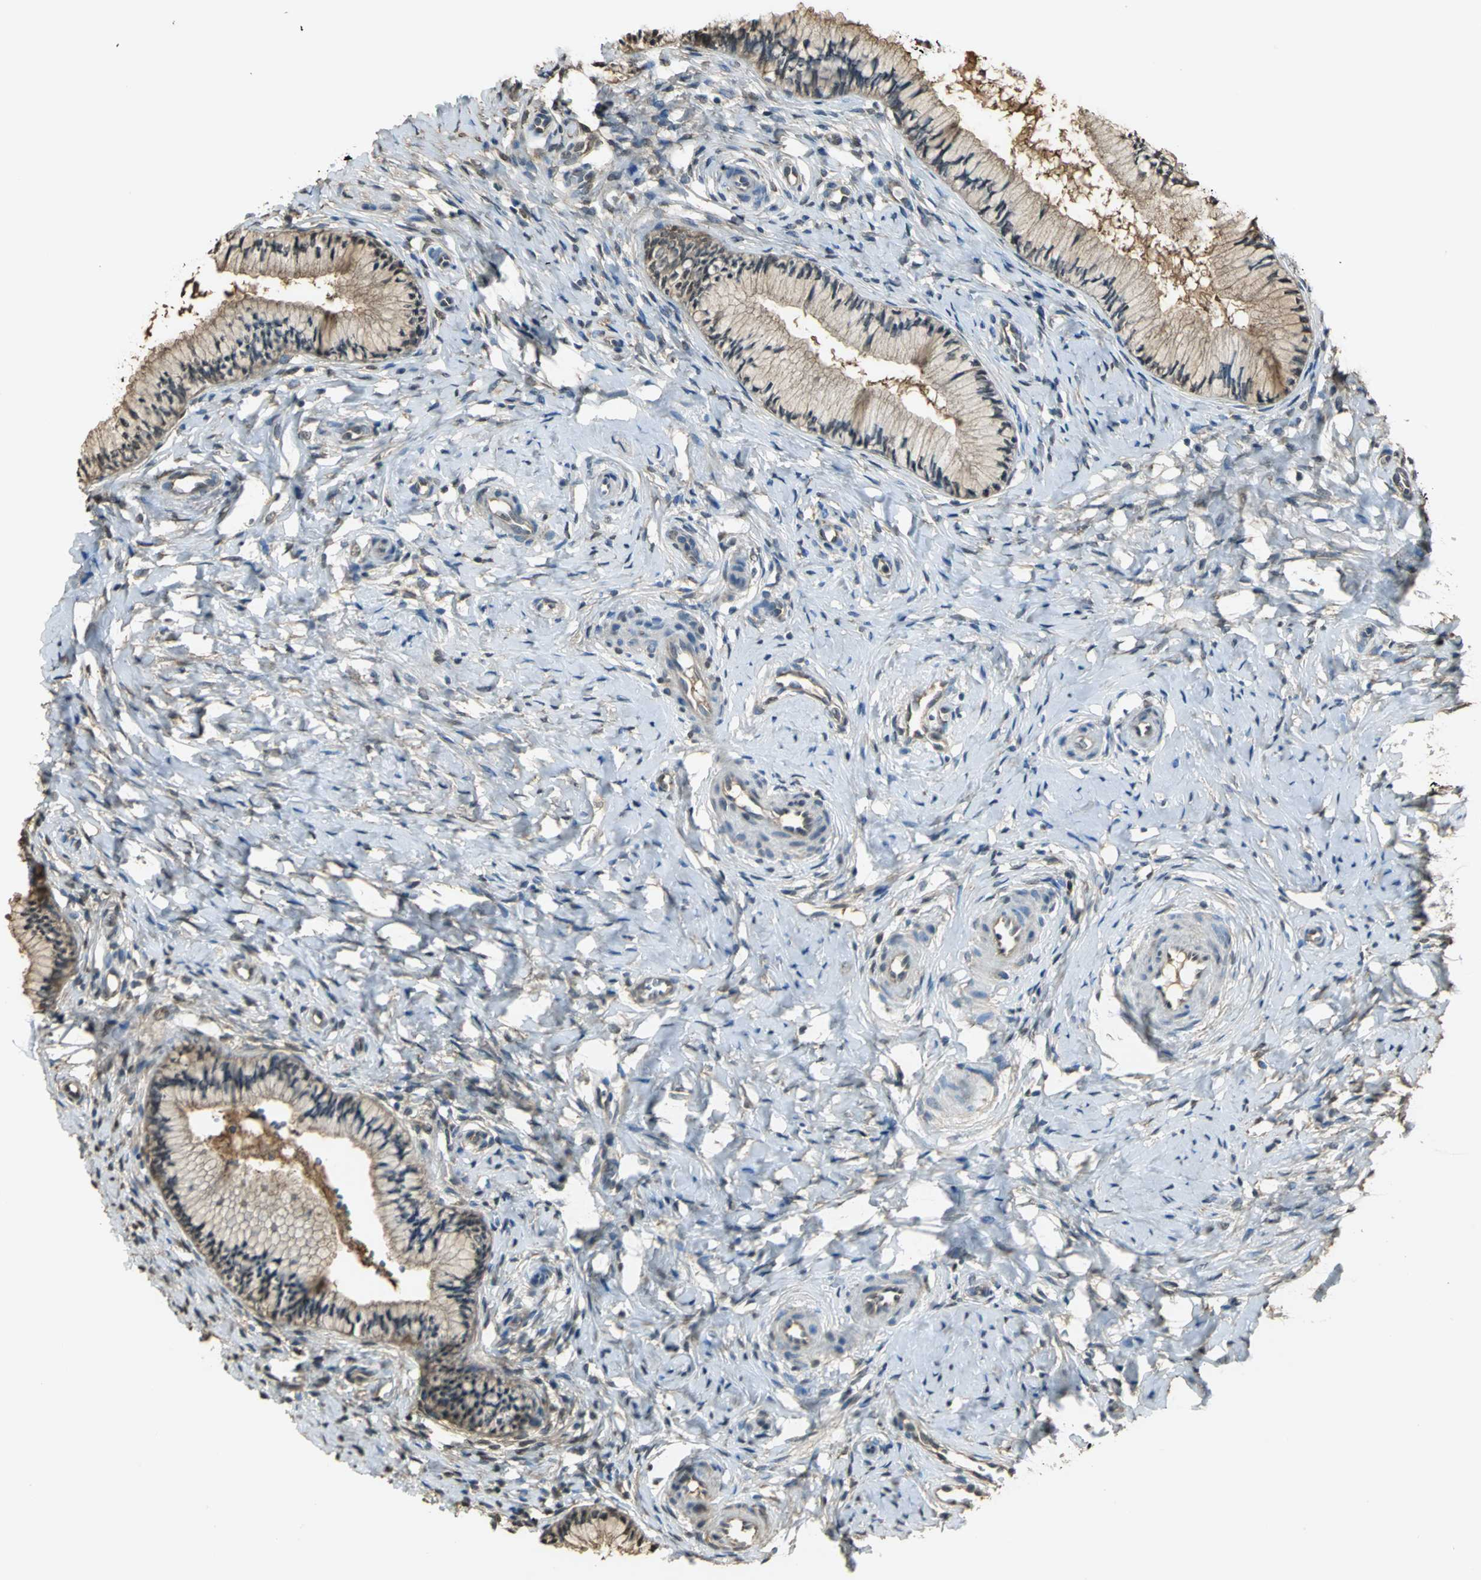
{"staining": {"intensity": "weak", "quantity": ">75%", "location": "cytoplasmic/membranous"}, "tissue": "cervix", "cell_type": "Glandular cells", "image_type": "normal", "snomed": [{"axis": "morphology", "description": "Normal tissue, NOS"}, {"axis": "topography", "description": "Cervix"}], "caption": "About >75% of glandular cells in normal human cervix demonstrate weak cytoplasmic/membranous protein staining as visualized by brown immunohistochemical staining.", "gene": "PARK7", "patient": {"sex": "female", "age": 46}}